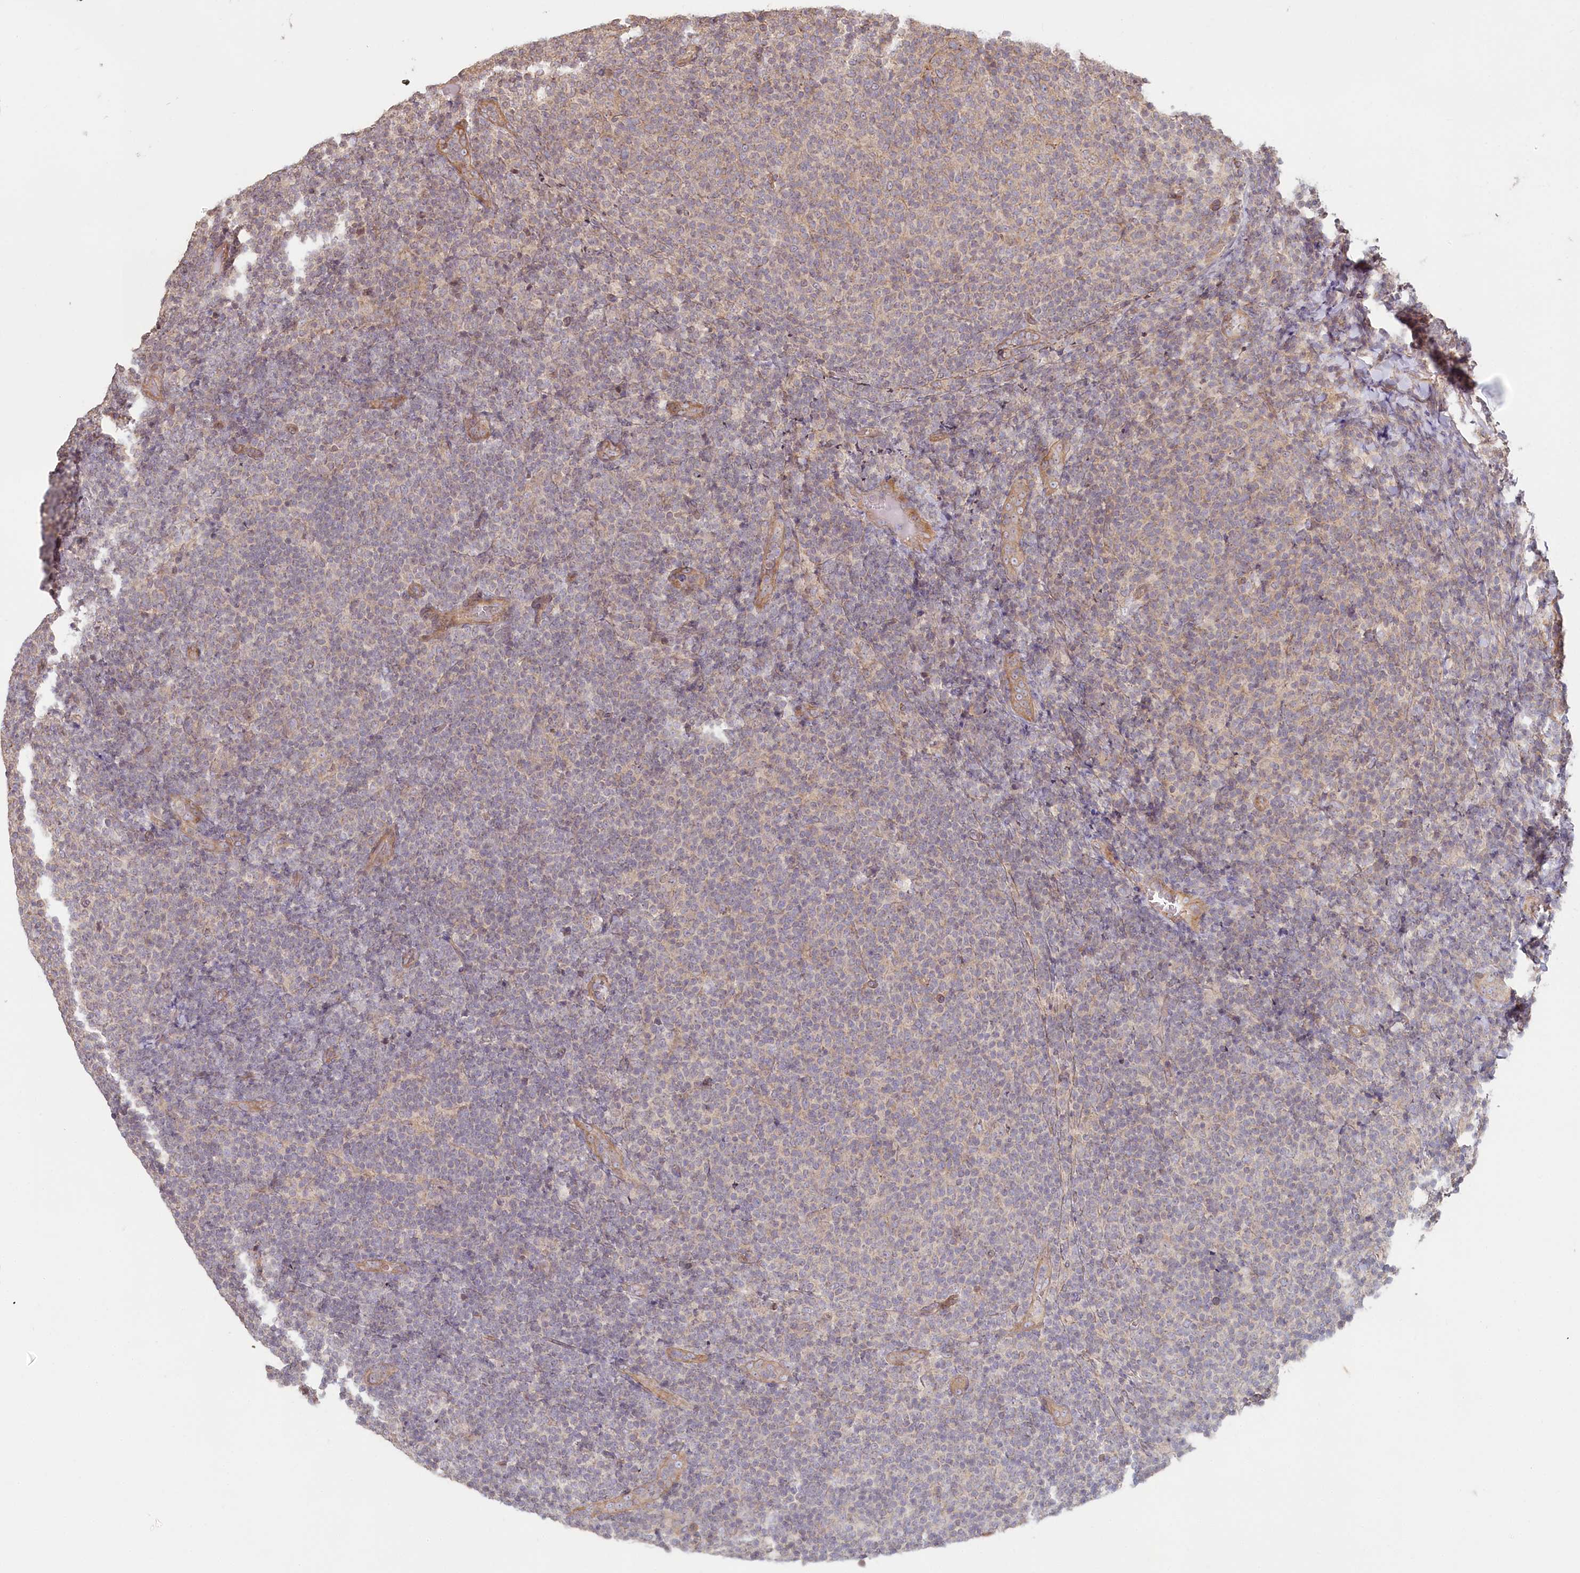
{"staining": {"intensity": "weak", "quantity": "<25%", "location": "cytoplasmic/membranous"}, "tissue": "lymphoma", "cell_type": "Tumor cells", "image_type": "cancer", "snomed": [{"axis": "morphology", "description": "Malignant lymphoma, non-Hodgkin's type, Low grade"}, {"axis": "topography", "description": "Lymph node"}], "caption": "A high-resolution micrograph shows IHC staining of lymphoma, which reveals no significant staining in tumor cells.", "gene": "TCHP", "patient": {"sex": "male", "age": 66}}